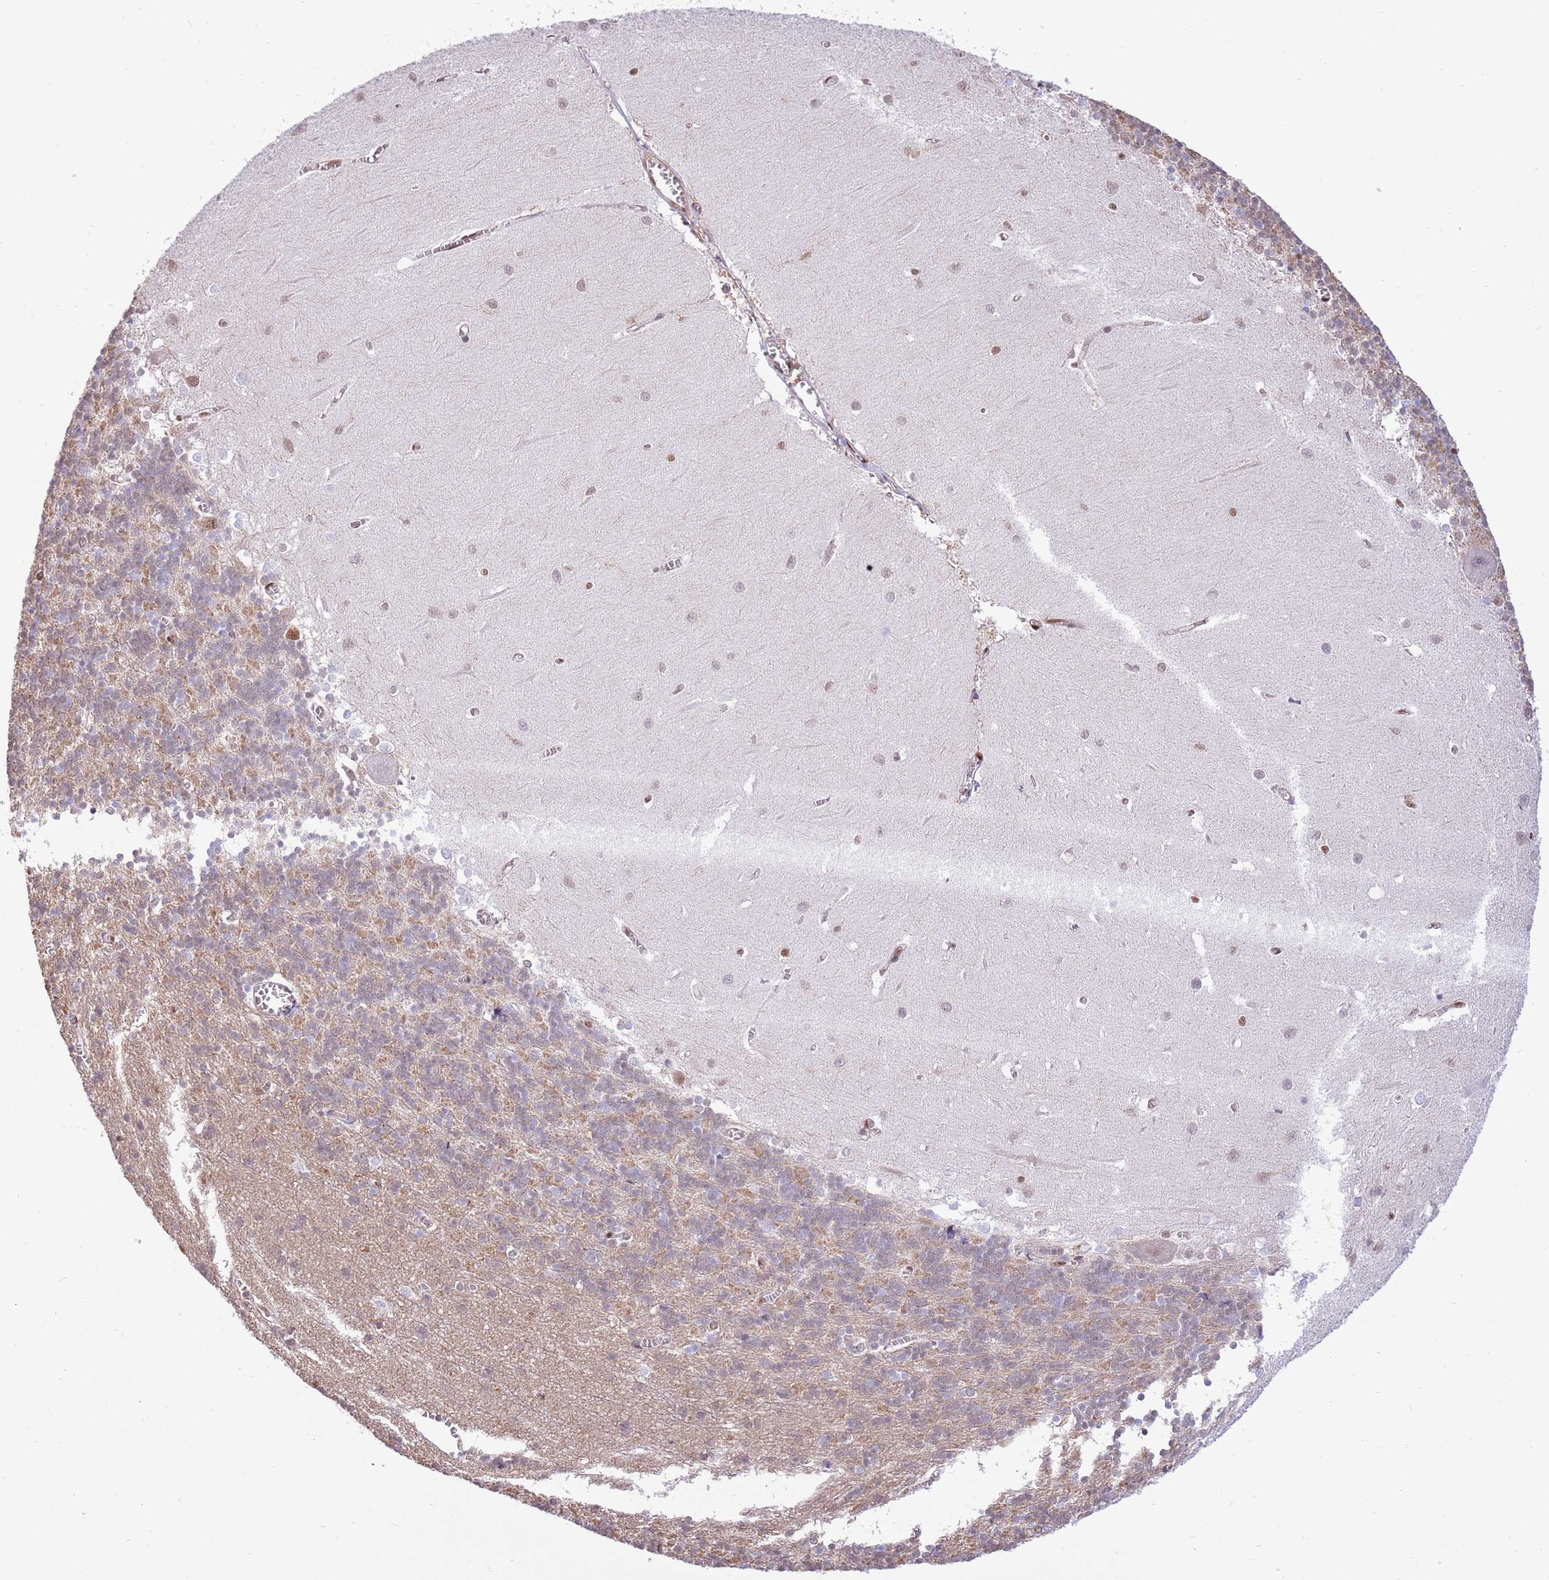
{"staining": {"intensity": "weak", "quantity": "25%-75%", "location": "cytoplasmic/membranous,nuclear"}, "tissue": "cerebellum", "cell_type": "Cells in granular layer", "image_type": "normal", "snomed": [{"axis": "morphology", "description": "Normal tissue, NOS"}, {"axis": "topography", "description": "Cerebellum"}], "caption": "Immunohistochemistry of benign human cerebellum shows low levels of weak cytoplasmic/membranous,nuclear staining in approximately 25%-75% of cells in granular layer. Ihc stains the protein of interest in brown and the nuclei are stained blue.", "gene": "NSFL1C", "patient": {"sex": "male", "age": 37}}